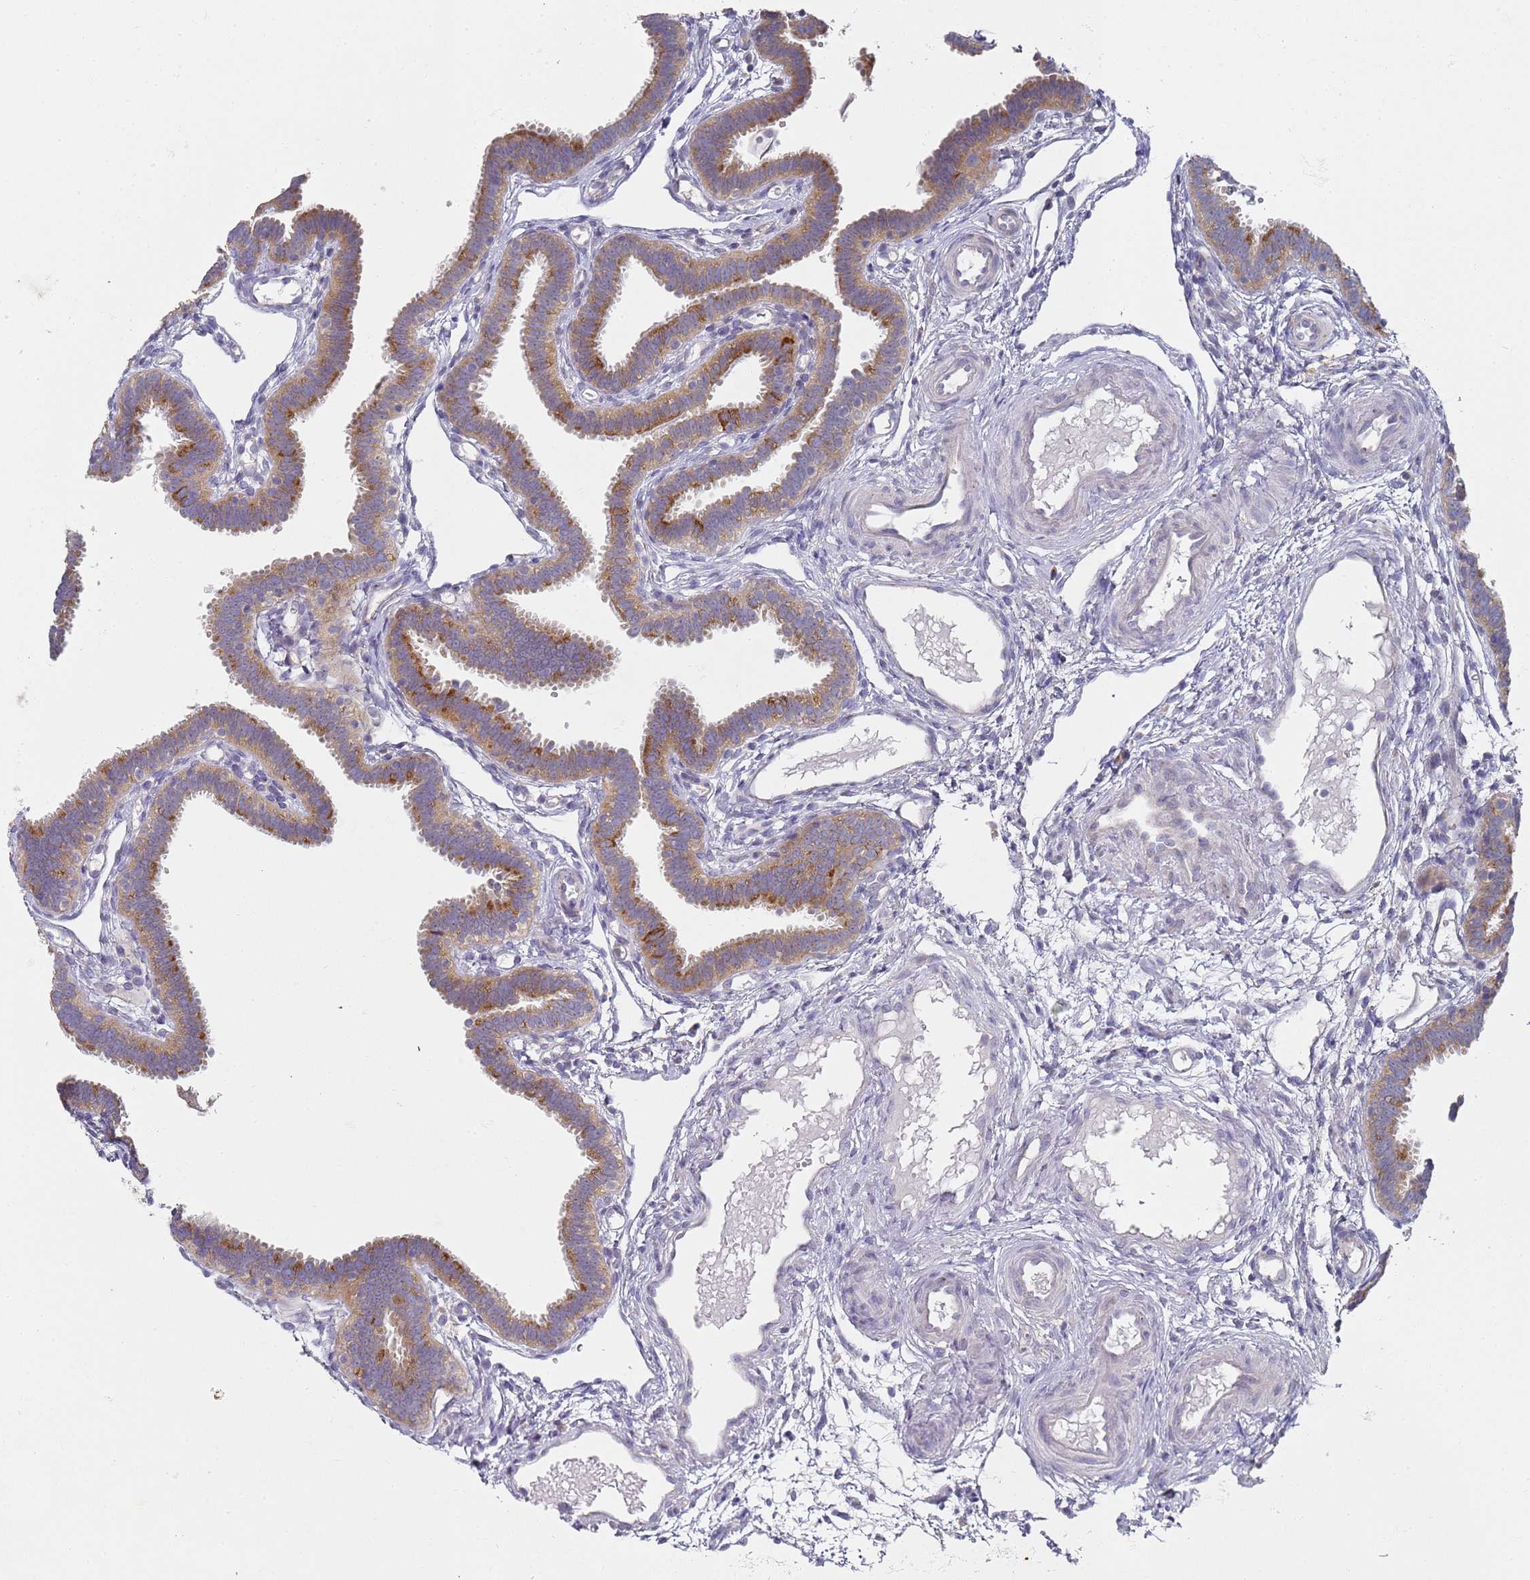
{"staining": {"intensity": "strong", "quantity": "25%-75%", "location": "cytoplasmic/membranous"}, "tissue": "fallopian tube", "cell_type": "Glandular cells", "image_type": "normal", "snomed": [{"axis": "morphology", "description": "Normal tissue, NOS"}, {"axis": "topography", "description": "Fallopian tube"}], "caption": "This micrograph reveals unremarkable fallopian tube stained with immunohistochemistry (IHC) to label a protein in brown. The cytoplasmic/membranous of glandular cells show strong positivity for the protein. Nuclei are counter-stained blue.", "gene": "NPEPPS", "patient": {"sex": "female", "age": 37}}